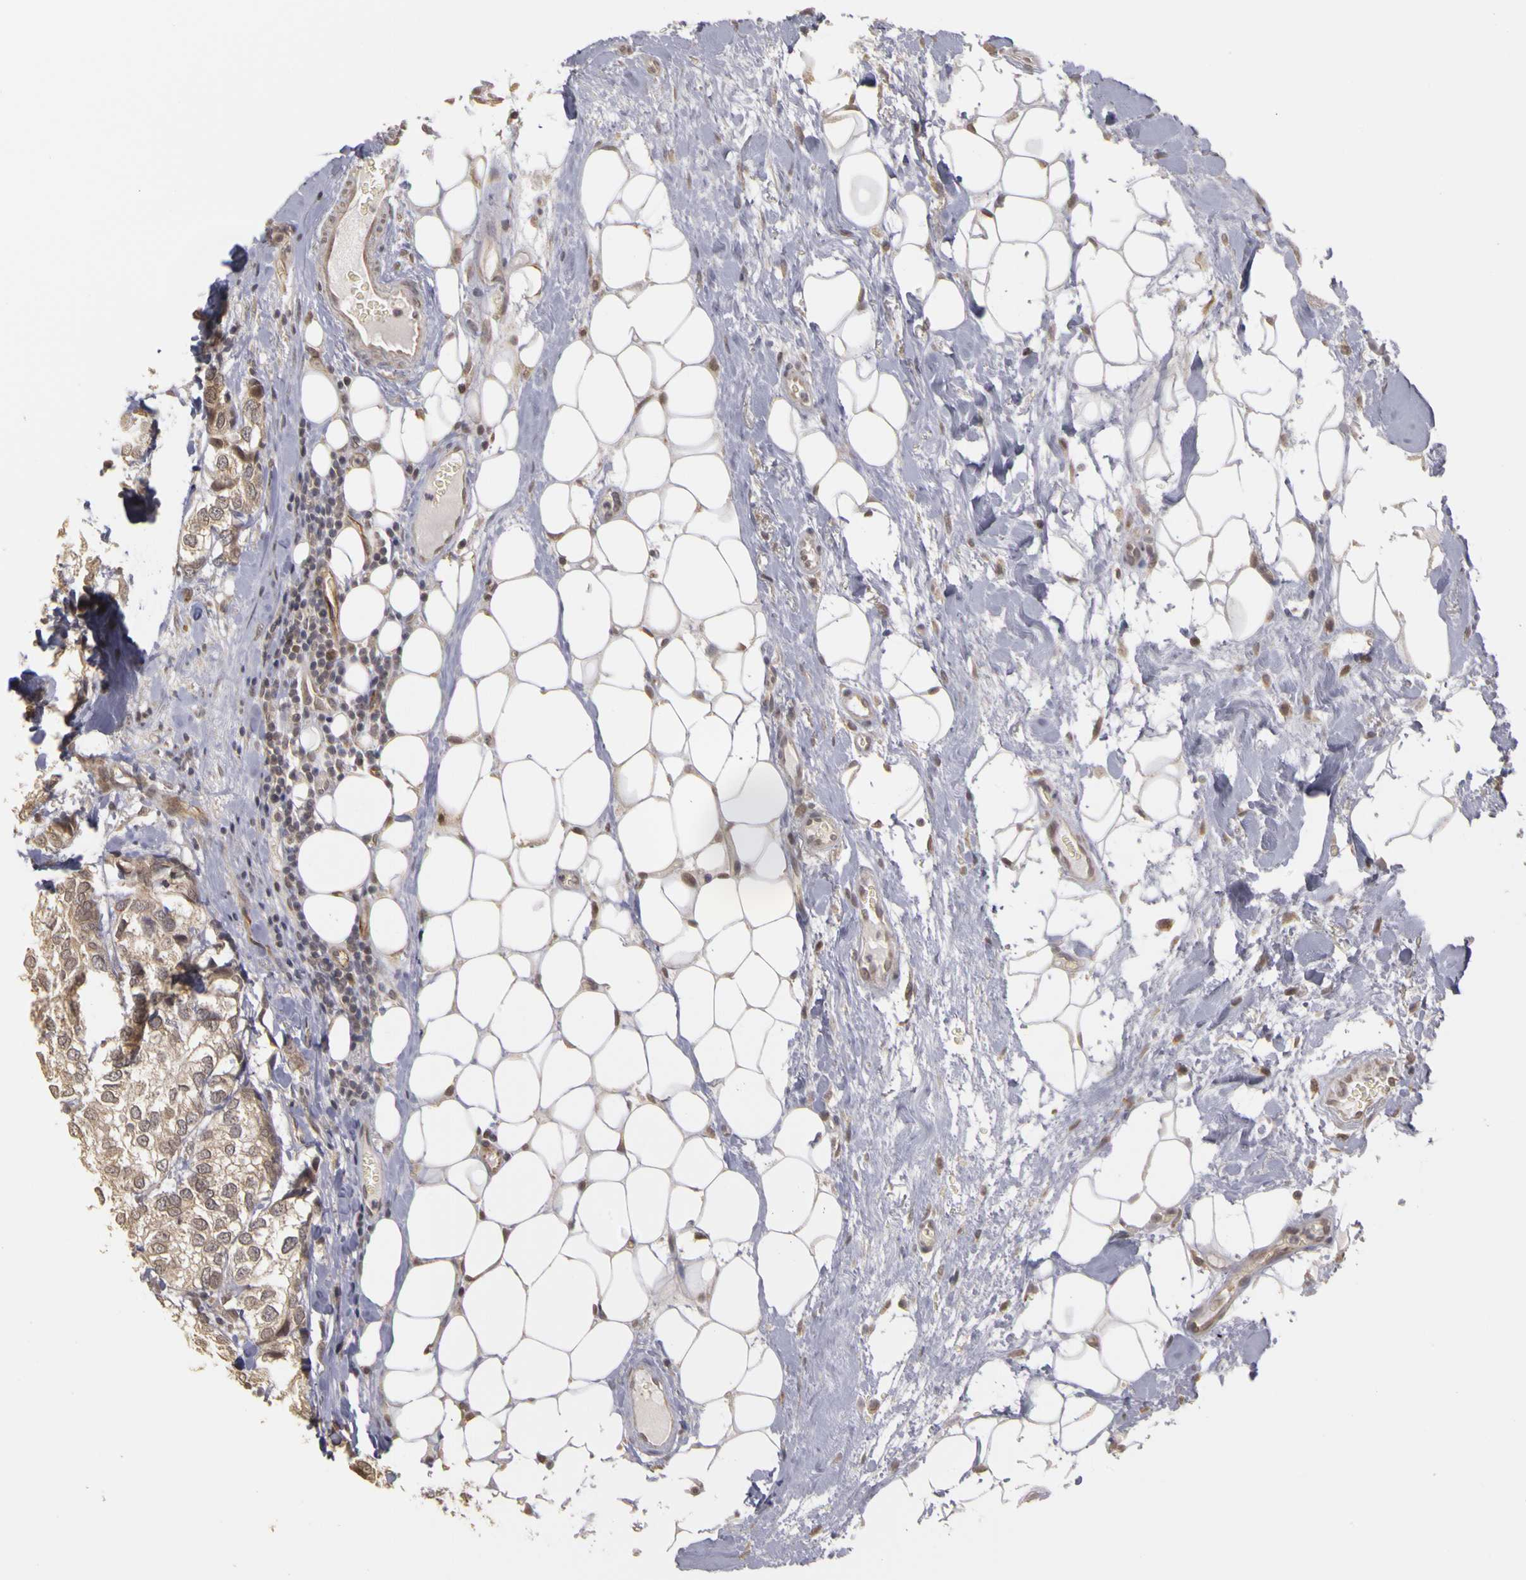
{"staining": {"intensity": "weak", "quantity": "25%-75%", "location": "cytoplasmic/membranous"}, "tissue": "breast cancer", "cell_type": "Tumor cells", "image_type": "cancer", "snomed": [{"axis": "morphology", "description": "Duct carcinoma"}, {"axis": "topography", "description": "Breast"}], "caption": "Intraductal carcinoma (breast) tissue shows weak cytoplasmic/membranous expression in about 25%-75% of tumor cells, visualized by immunohistochemistry. The protein of interest is shown in brown color, while the nuclei are stained blue.", "gene": "FRMD7", "patient": {"sex": "female", "age": 68}}